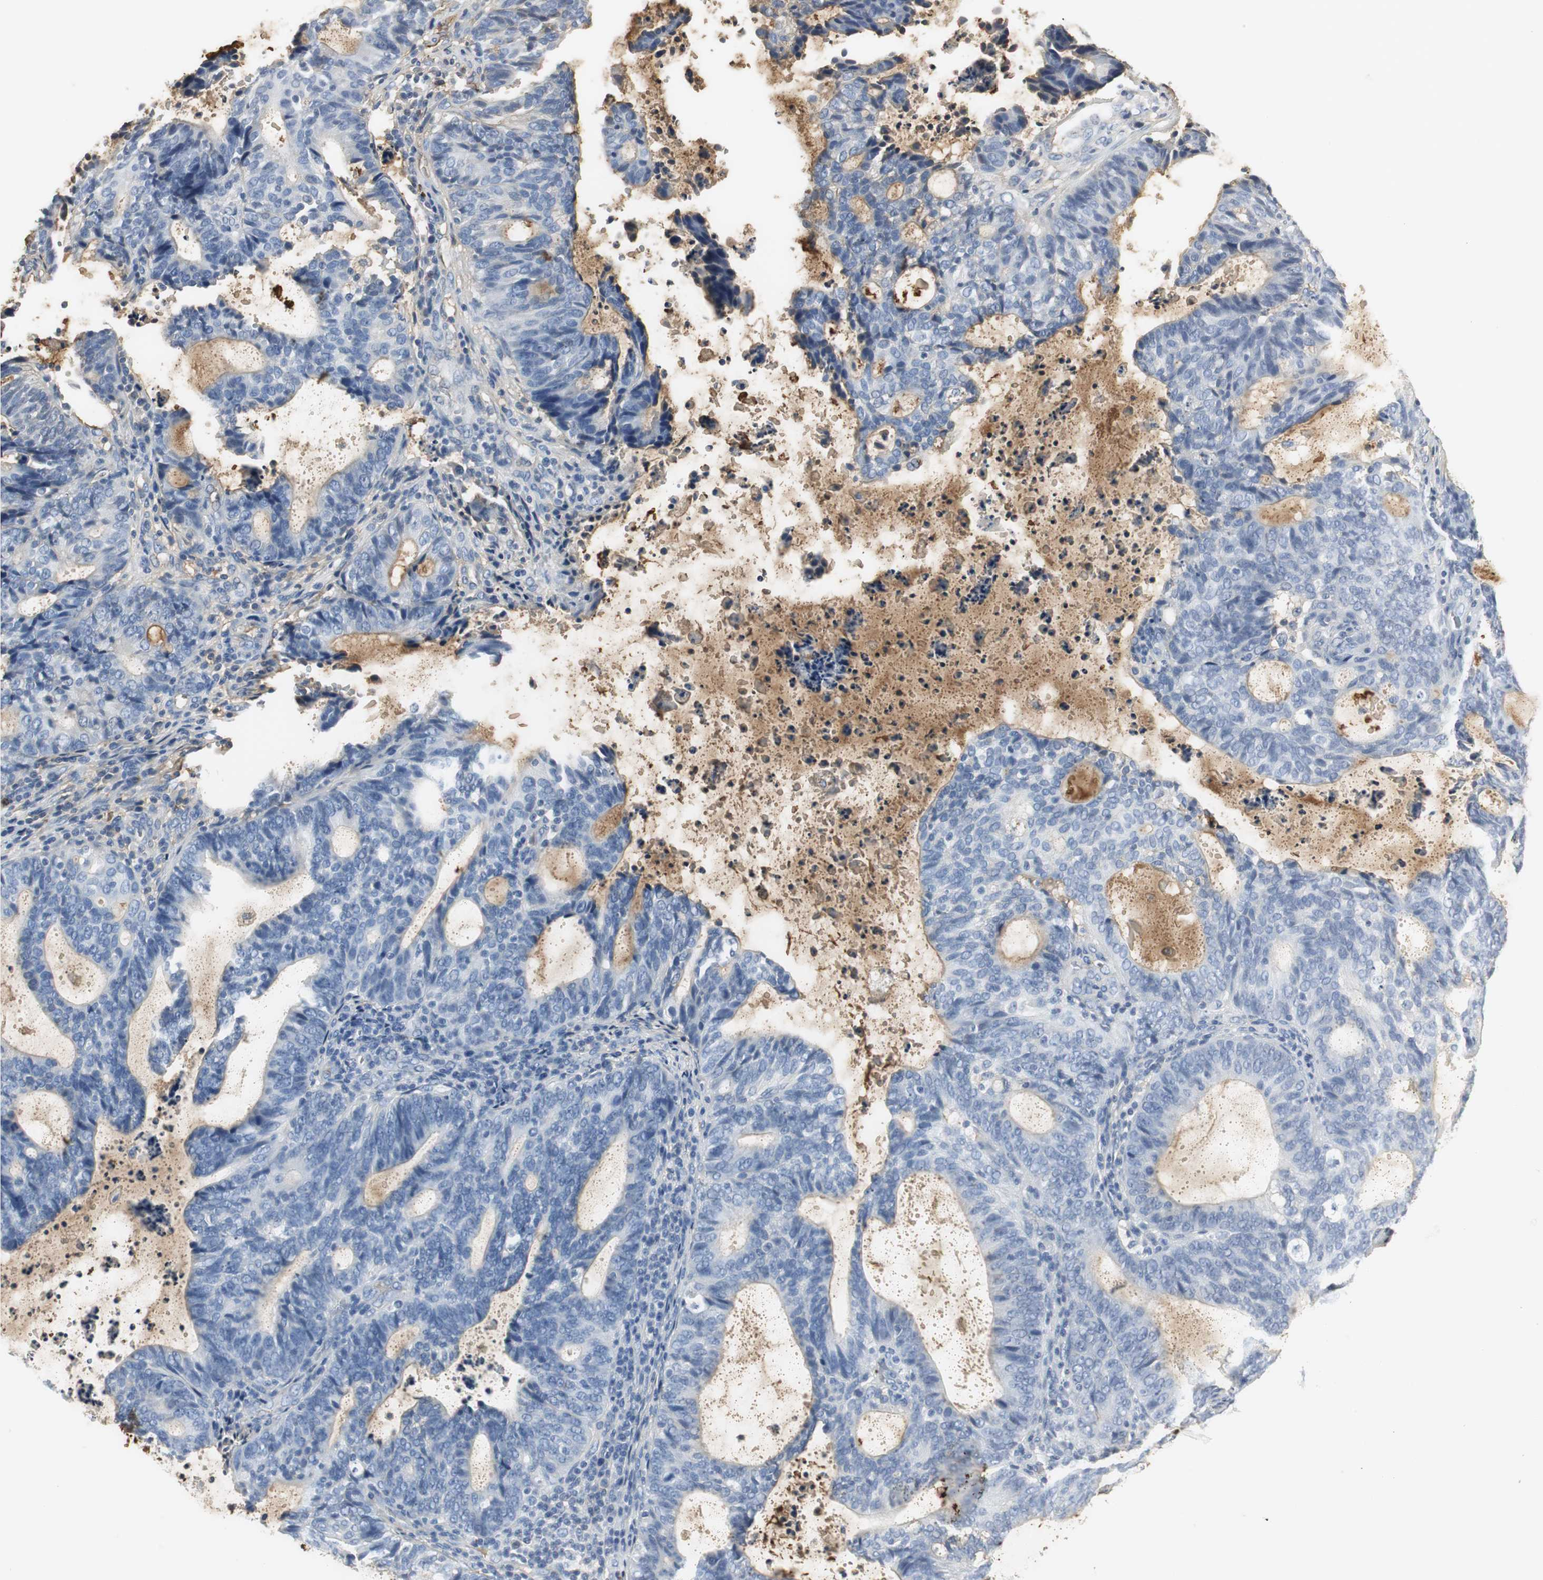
{"staining": {"intensity": "negative", "quantity": "none", "location": "none"}, "tissue": "endometrial cancer", "cell_type": "Tumor cells", "image_type": "cancer", "snomed": [{"axis": "morphology", "description": "Adenocarcinoma, NOS"}, {"axis": "topography", "description": "Uterus"}], "caption": "This is an immunohistochemistry image of adenocarcinoma (endometrial). There is no expression in tumor cells.", "gene": "IGHA1", "patient": {"sex": "female", "age": 83}}